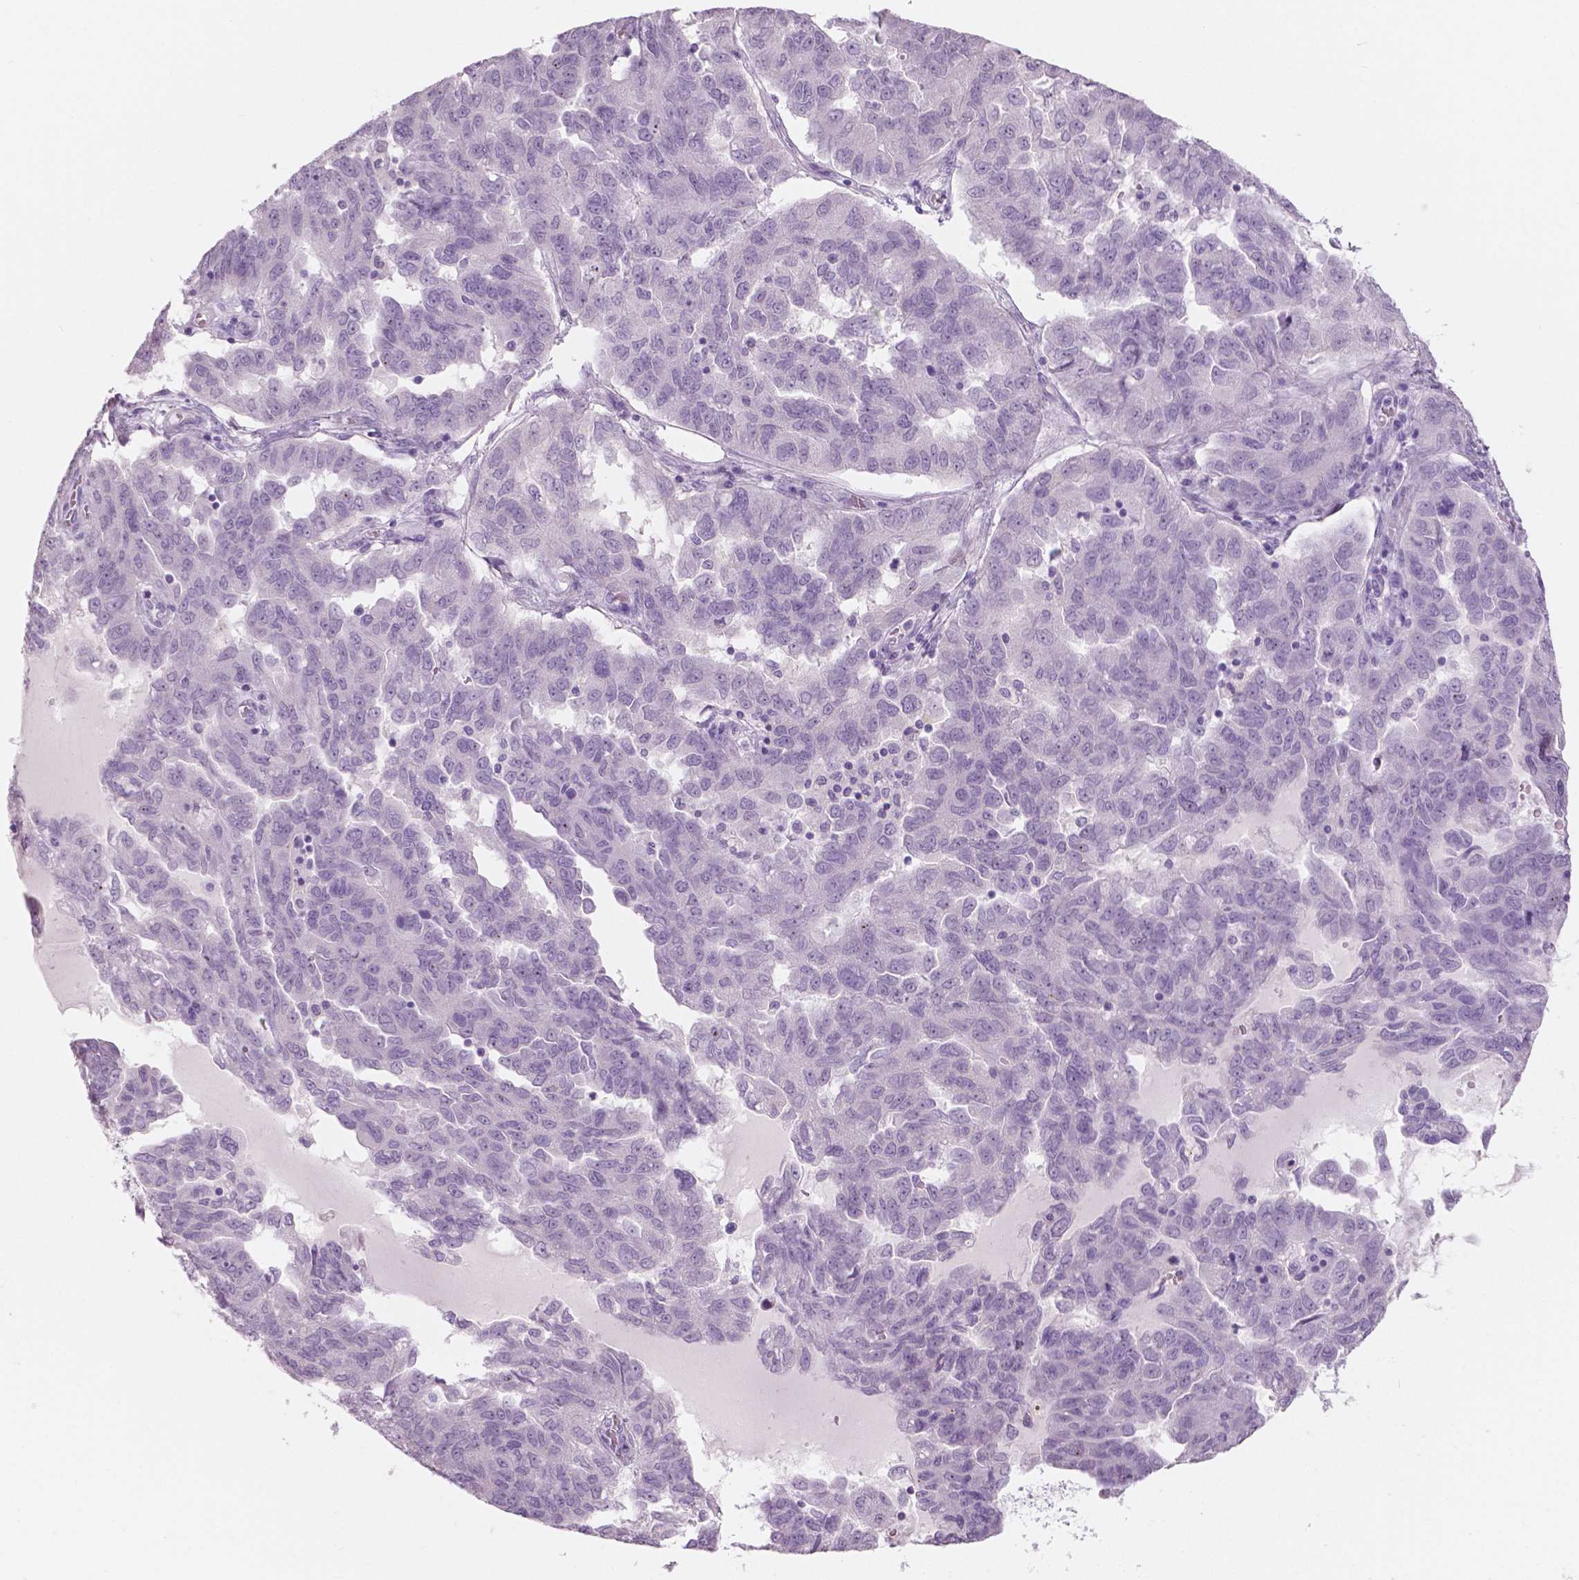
{"staining": {"intensity": "negative", "quantity": "none", "location": "none"}, "tissue": "ovarian cancer", "cell_type": "Tumor cells", "image_type": "cancer", "snomed": [{"axis": "morphology", "description": "Cystadenocarcinoma, serous, NOS"}, {"axis": "topography", "description": "Ovary"}], "caption": "Tumor cells show no significant expression in ovarian serous cystadenocarcinoma.", "gene": "A4GNT", "patient": {"sex": "female", "age": 64}}